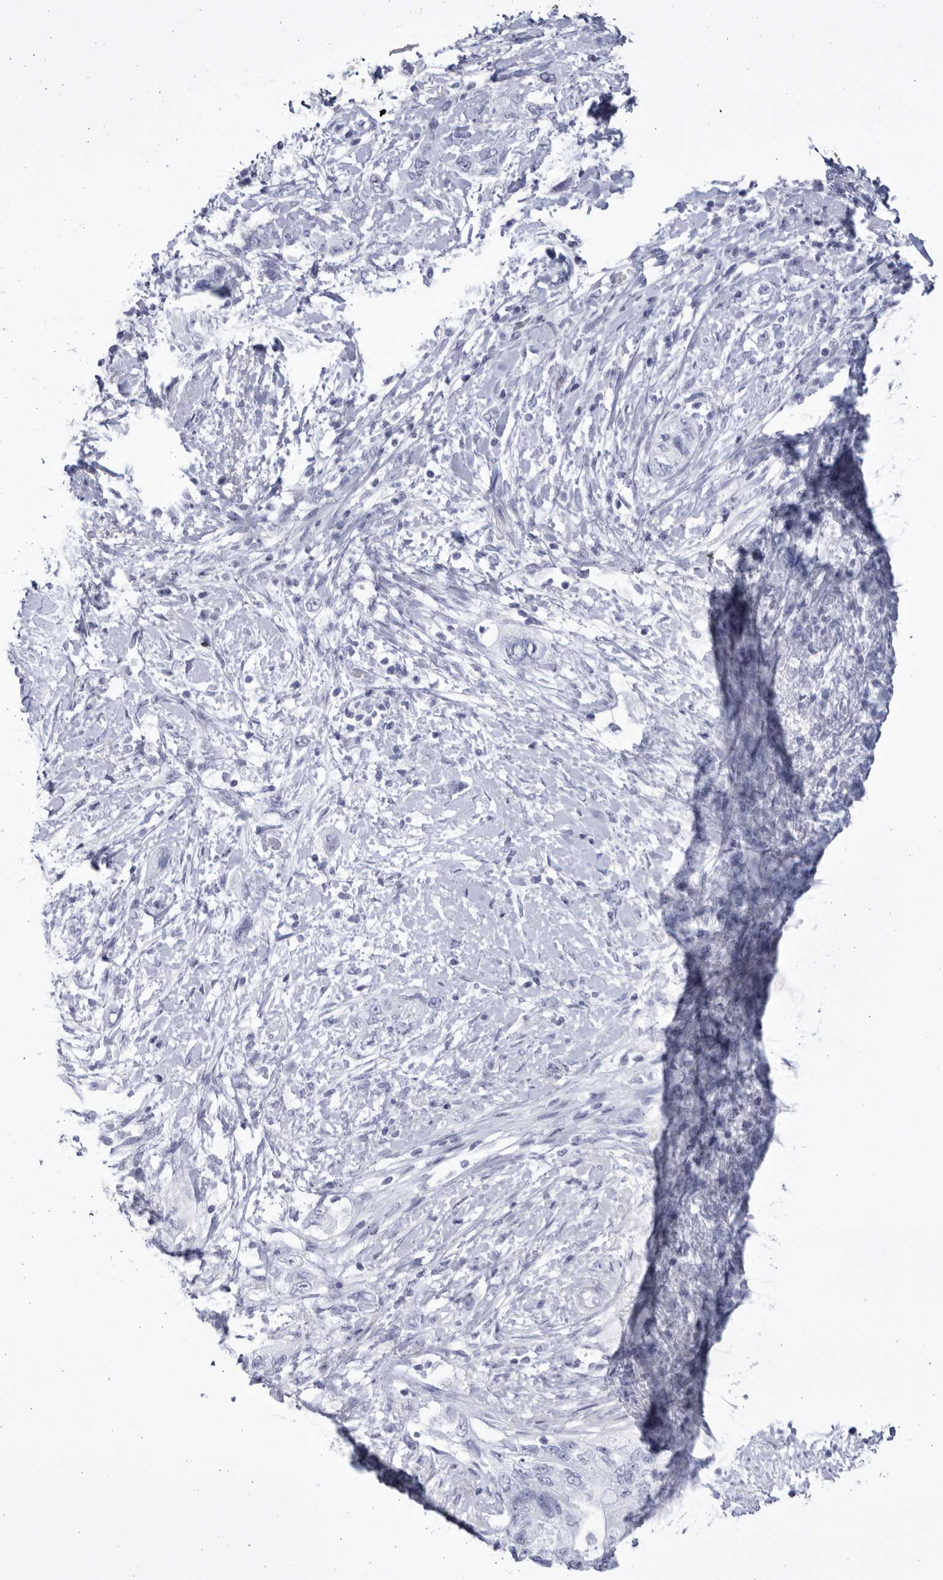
{"staining": {"intensity": "negative", "quantity": "none", "location": "none"}, "tissue": "pancreatic cancer", "cell_type": "Tumor cells", "image_type": "cancer", "snomed": [{"axis": "morphology", "description": "Adenocarcinoma, NOS"}, {"axis": "topography", "description": "Pancreas"}], "caption": "DAB (3,3'-diaminobenzidine) immunohistochemical staining of human pancreatic cancer (adenocarcinoma) exhibits no significant staining in tumor cells.", "gene": "CCDC181", "patient": {"sex": "female", "age": 73}}